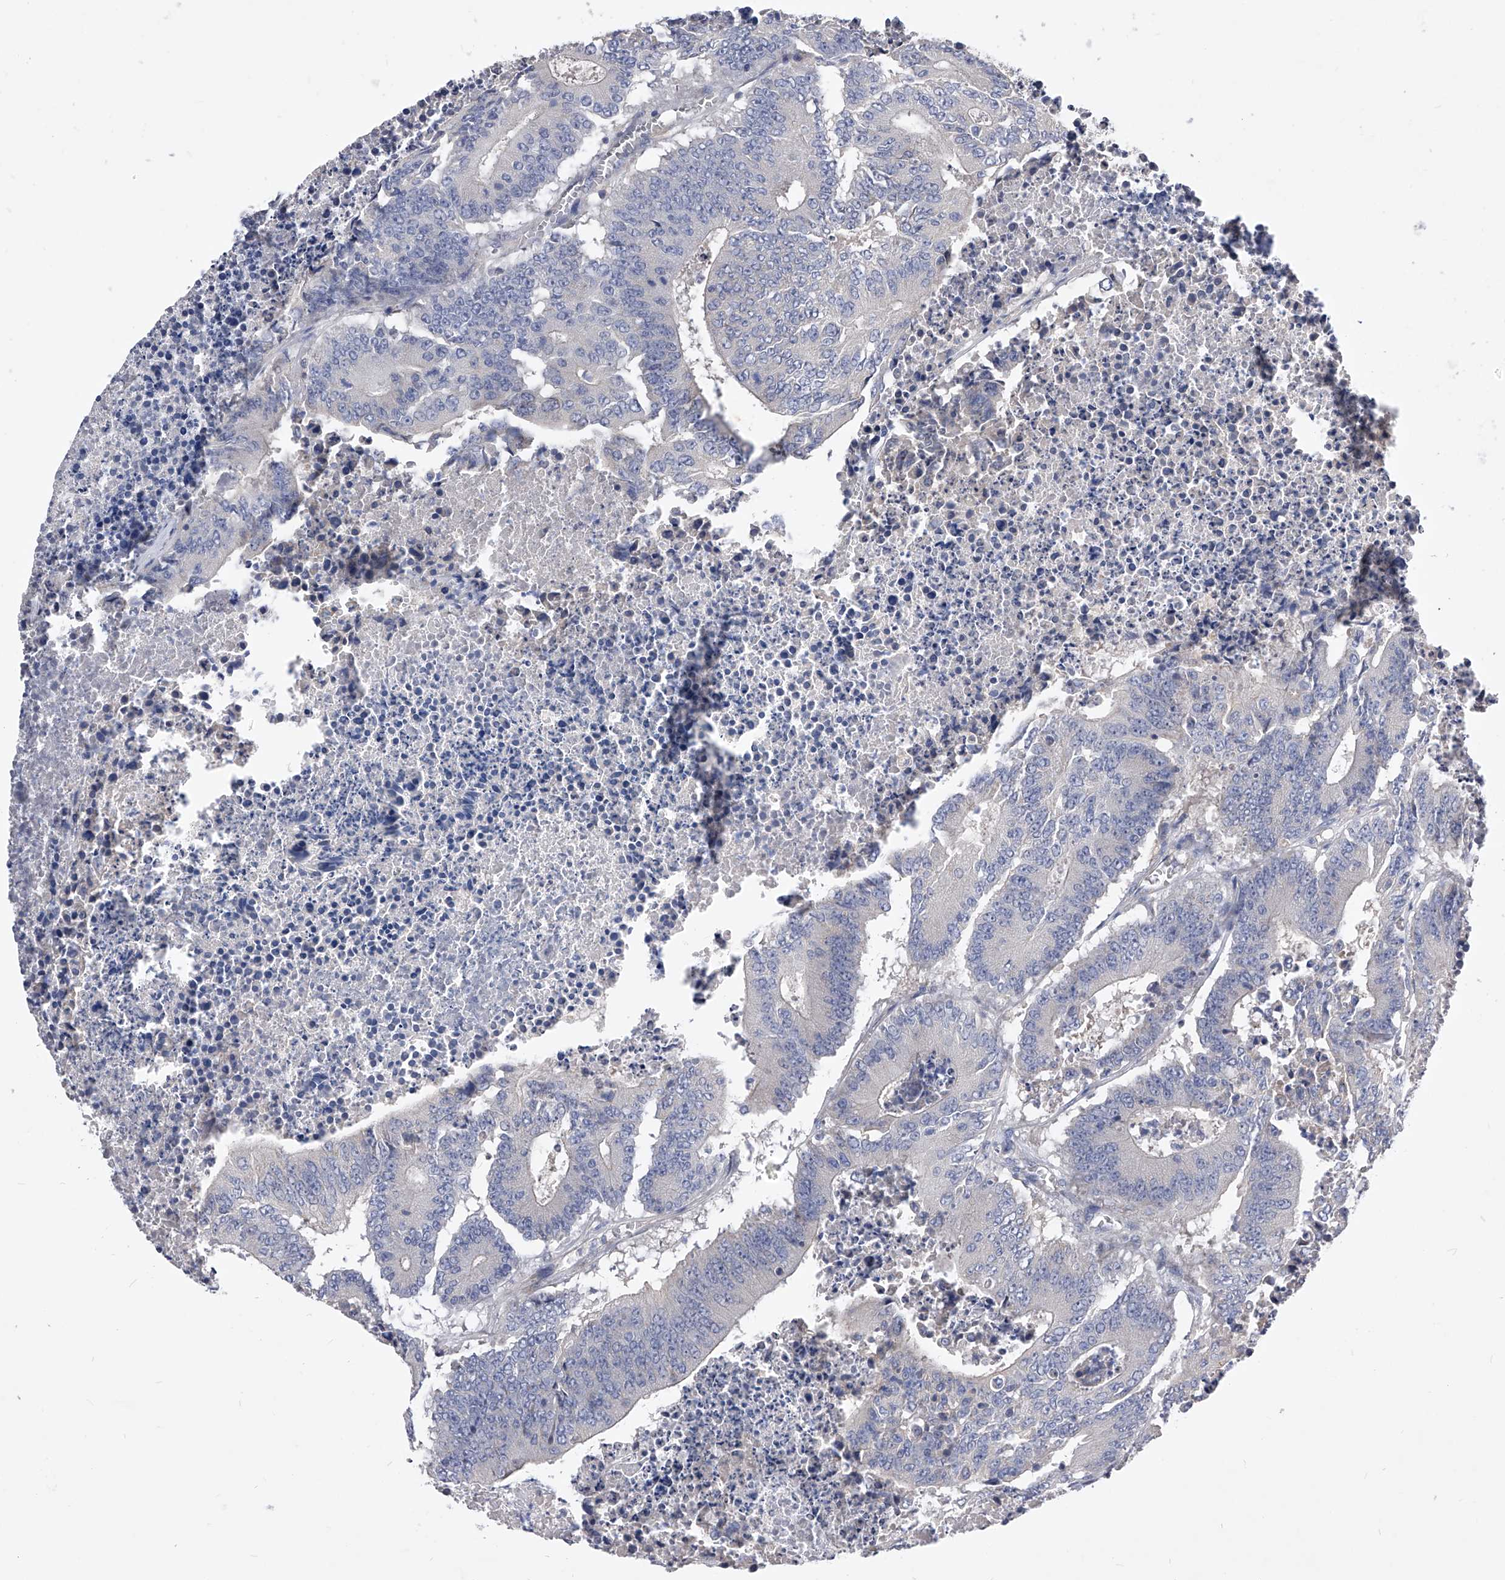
{"staining": {"intensity": "negative", "quantity": "none", "location": "none"}, "tissue": "colorectal cancer", "cell_type": "Tumor cells", "image_type": "cancer", "snomed": [{"axis": "morphology", "description": "Adenocarcinoma, NOS"}, {"axis": "topography", "description": "Colon"}], "caption": "An immunohistochemistry (IHC) image of colorectal adenocarcinoma is shown. There is no staining in tumor cells of colorectal adenocarcinoma. Brightfield microscopy of immunohistochemistry (IHC) stained with DAB (3,3'-diaminobenzidine) (brown) and hematoxylin (blue), captured at high magnification.", "gene": "ARL4C", "patient": {"sex": "male", "age": 87}}